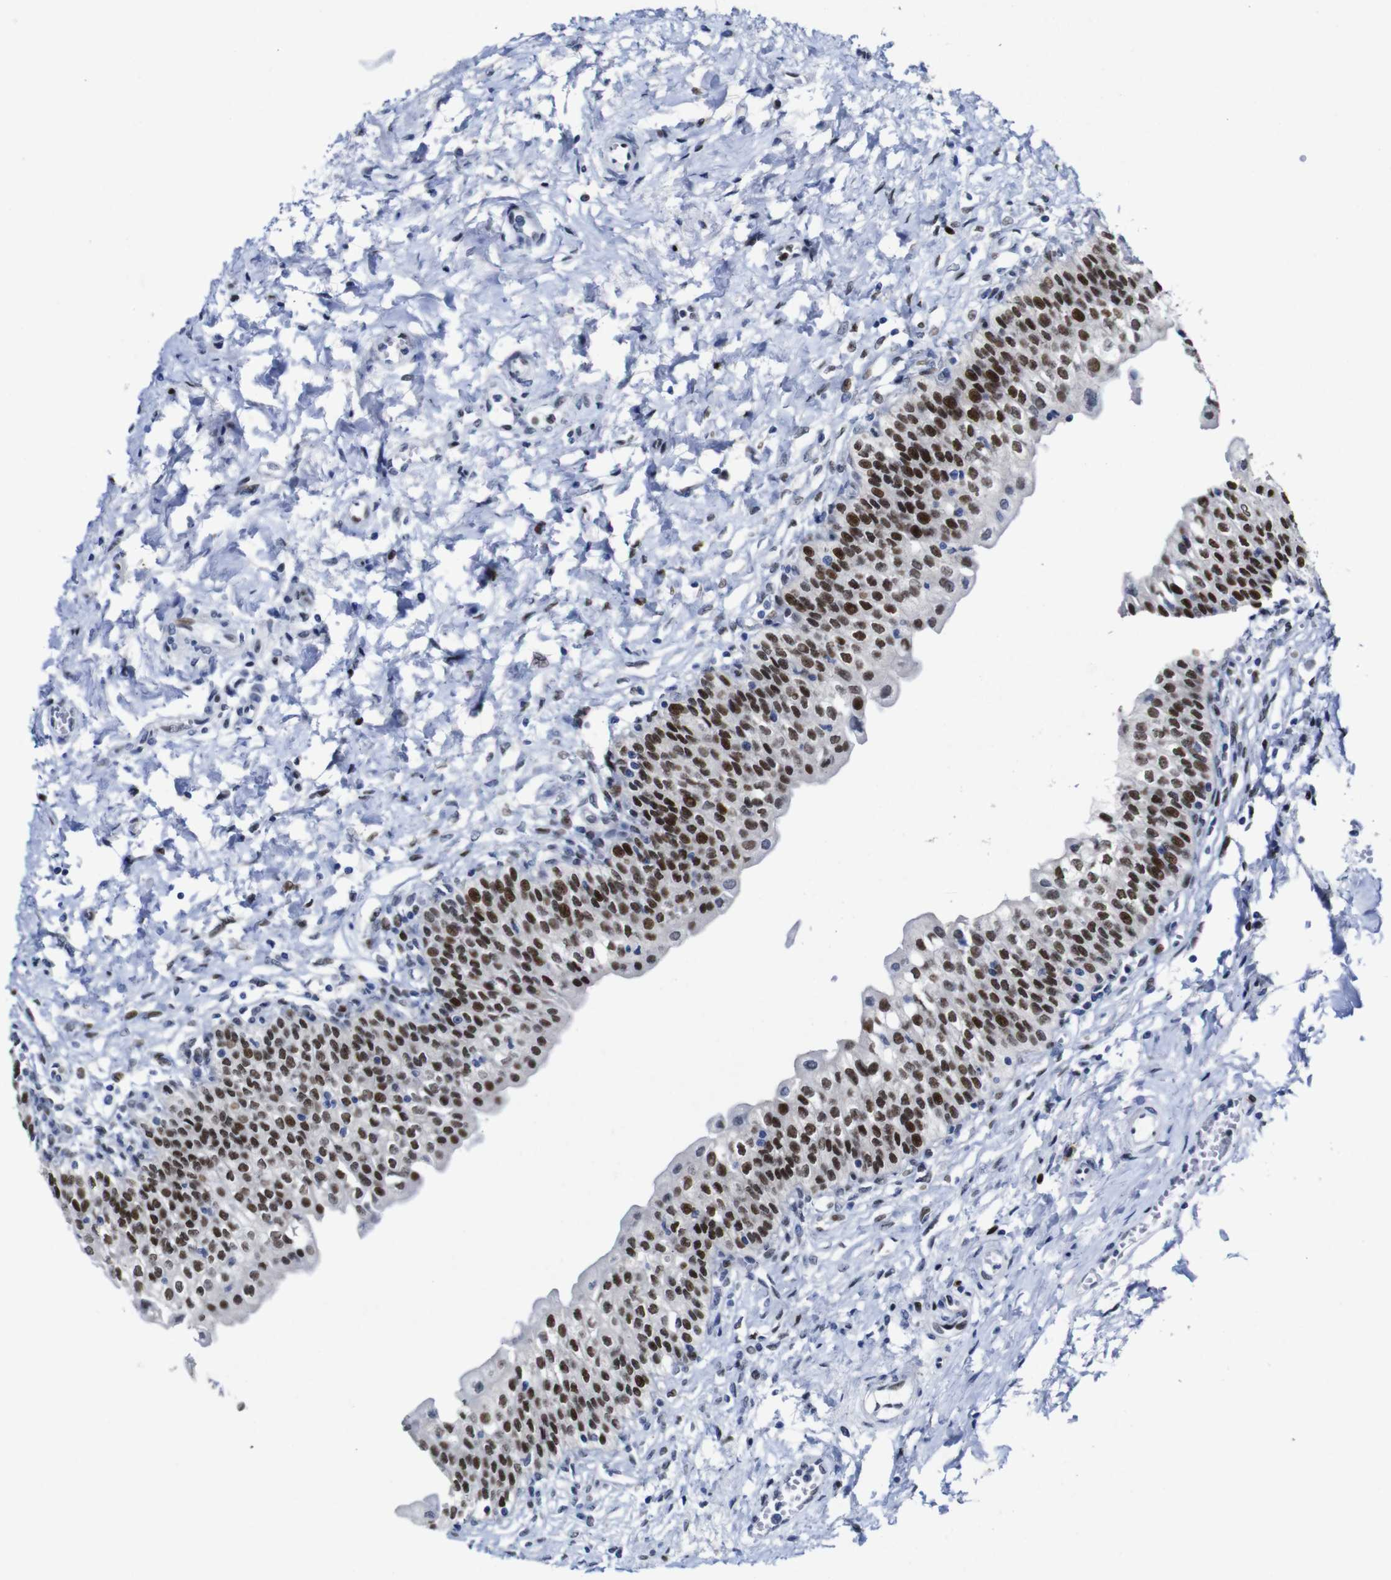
{"staining": {"intensity": "strong", "quantity": ">75%", "location": "nuclear"}, "tissue": "urinary bladder", "cell_type": "Urothelial cells", "image_type": "normal", "snomed": [{"axis": "morphology", "description": "Normal tissue, NOS"}, {"axis": "topography", "description": "Urinary bladder"}], "caption": "Protein staining demonstrates strong nuclear positivity in approximately >75% of urothelial cells in normal urinary bladder.", "gene": "FOSL2", "patient": {"sex": "male", "age": 55}}